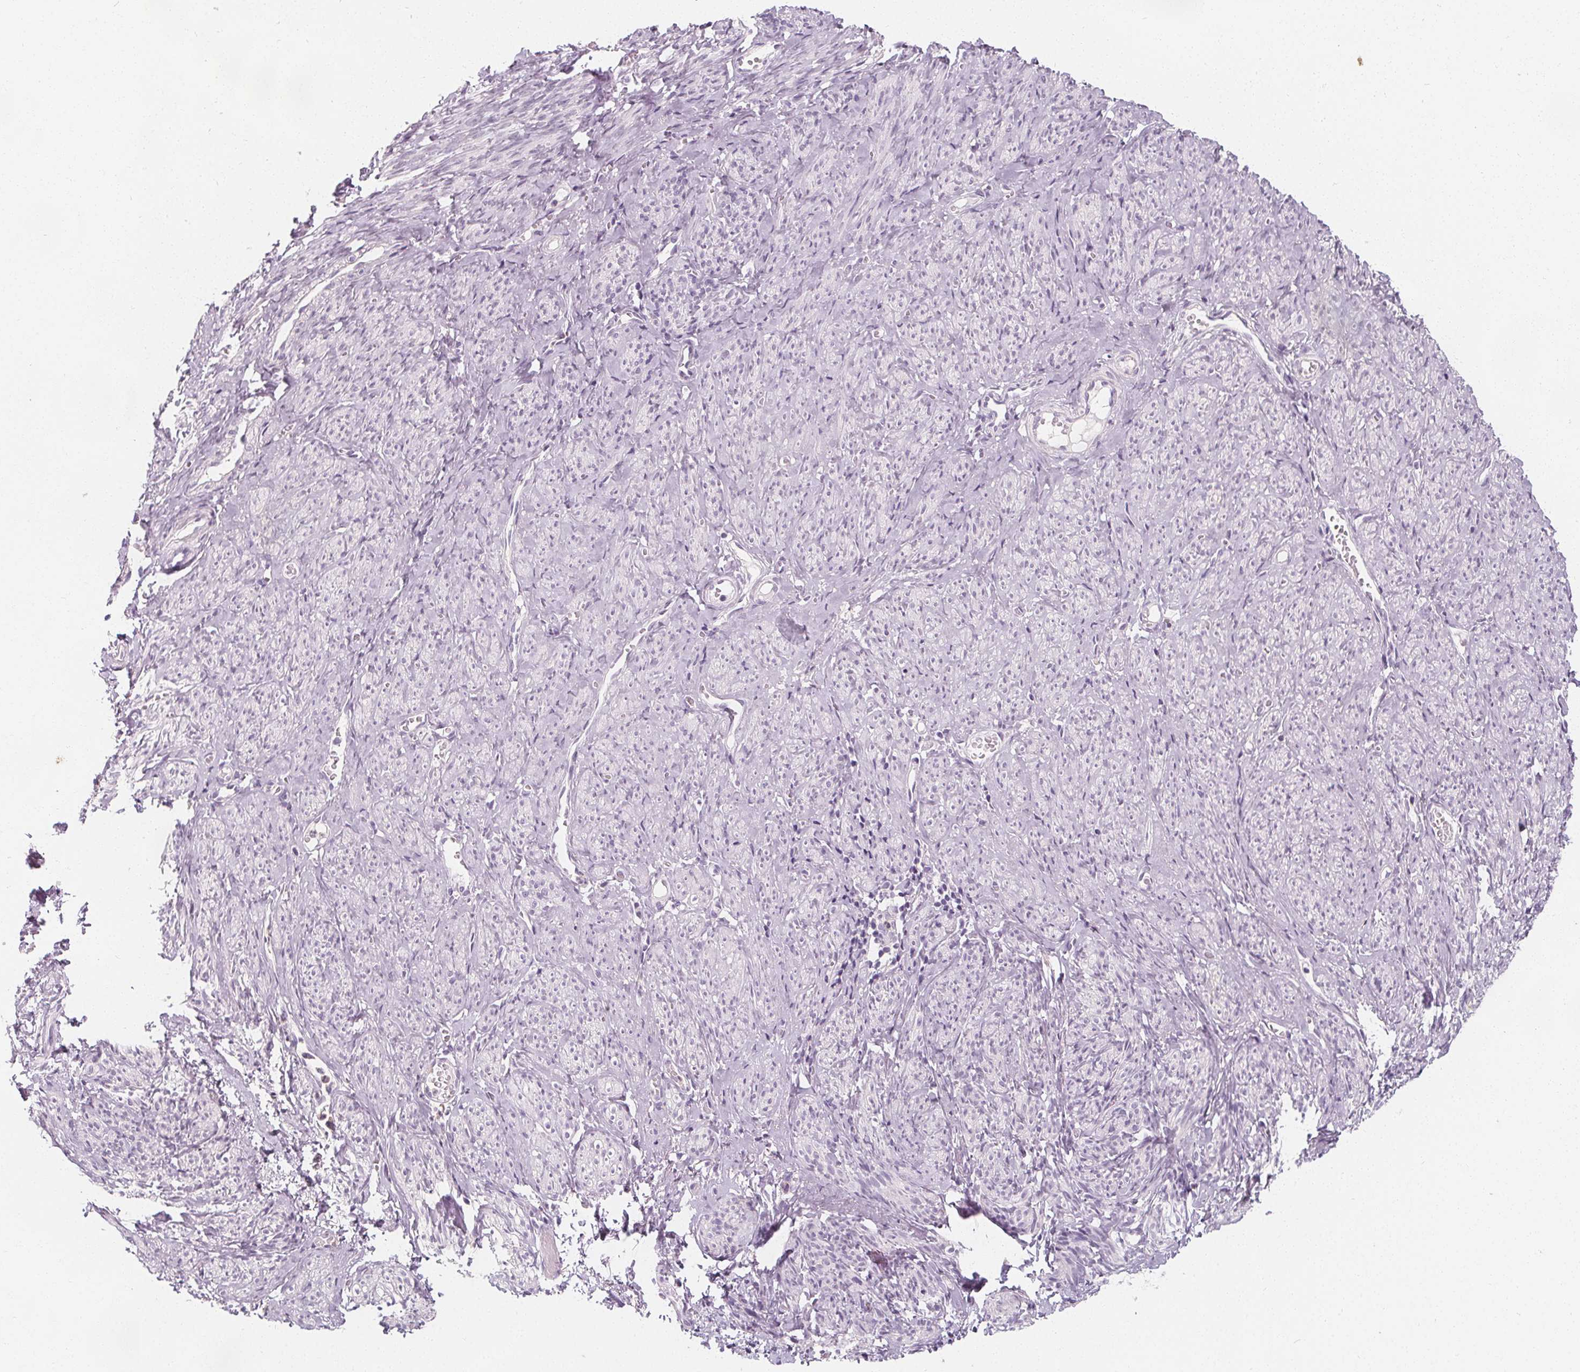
{"staining": {"intensity": "negative", "quantity": "none", "location": "none"}, "tissue": "smooth muscle", "cell_type": "Smooth muscle cells", "image_type": "normal", "snomed": [{"axis": "morphology", "description": "Normal tissue, NOS"}, {"axis": "topography", "description": "Smooth muscle"}], "caption": "A high-resolution image shows IHC staining of unremarkable smooth muscle, which shows no significant positivity in smooth muscle cells.", "gene": "UGP2", "patient": {"sex": "female", "age": 65}}